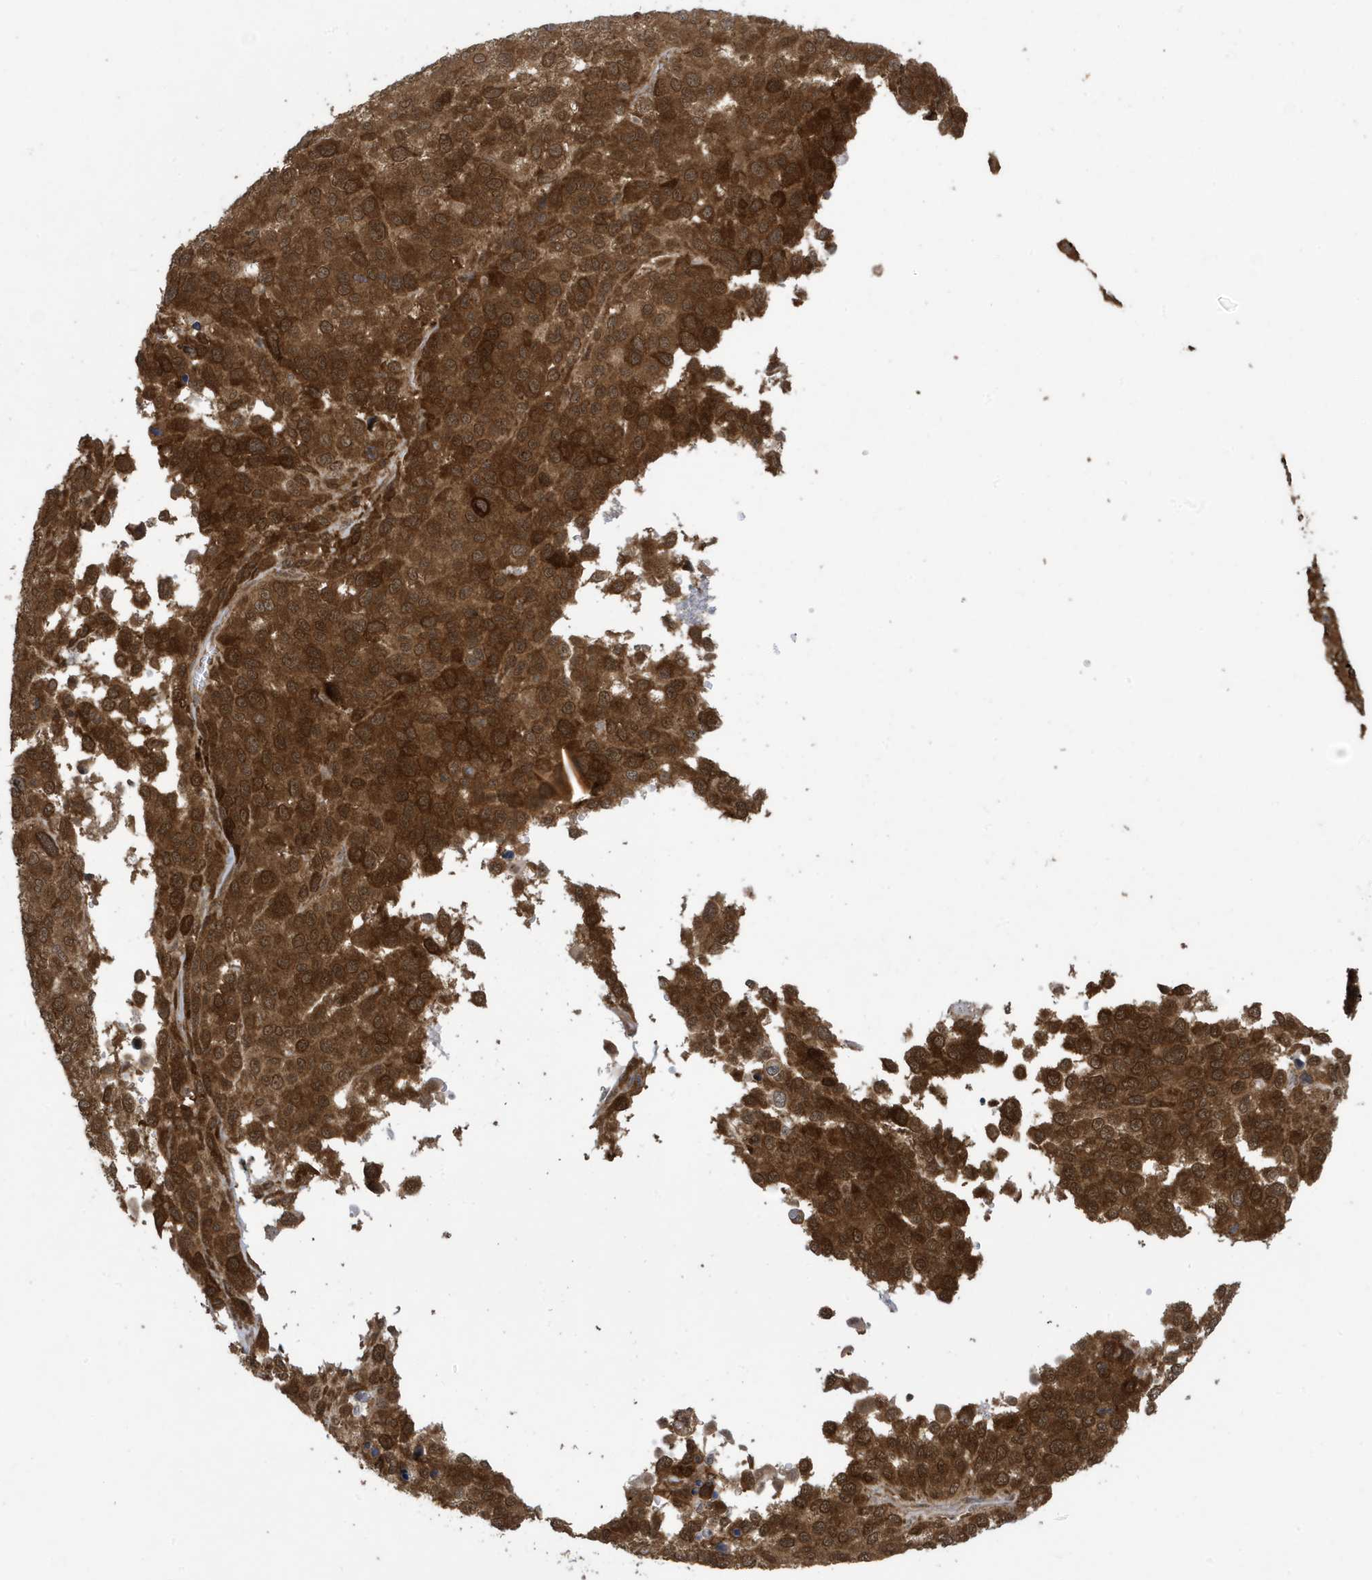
{"staining": {"intensity": "strong", "quantity": ">75%", "location": "cytoplasmic/membranous"}, "tissue": "melanoma", "cell_type": "Tumor cells", "image_type": "cancer", "snomed": [{"axis": "morphology", "description": "Malignant melanoma, NOS"}, {"axis": "topography", "description": "Skin of trunk"}], "caption": "Tumor cells show high levels of strong cytoplasmic/membranous positivity in about >75% of cells in human malignant melanoma.", "gene": "UBQLN1", "patient": {"sex": "male", "age": 71}}